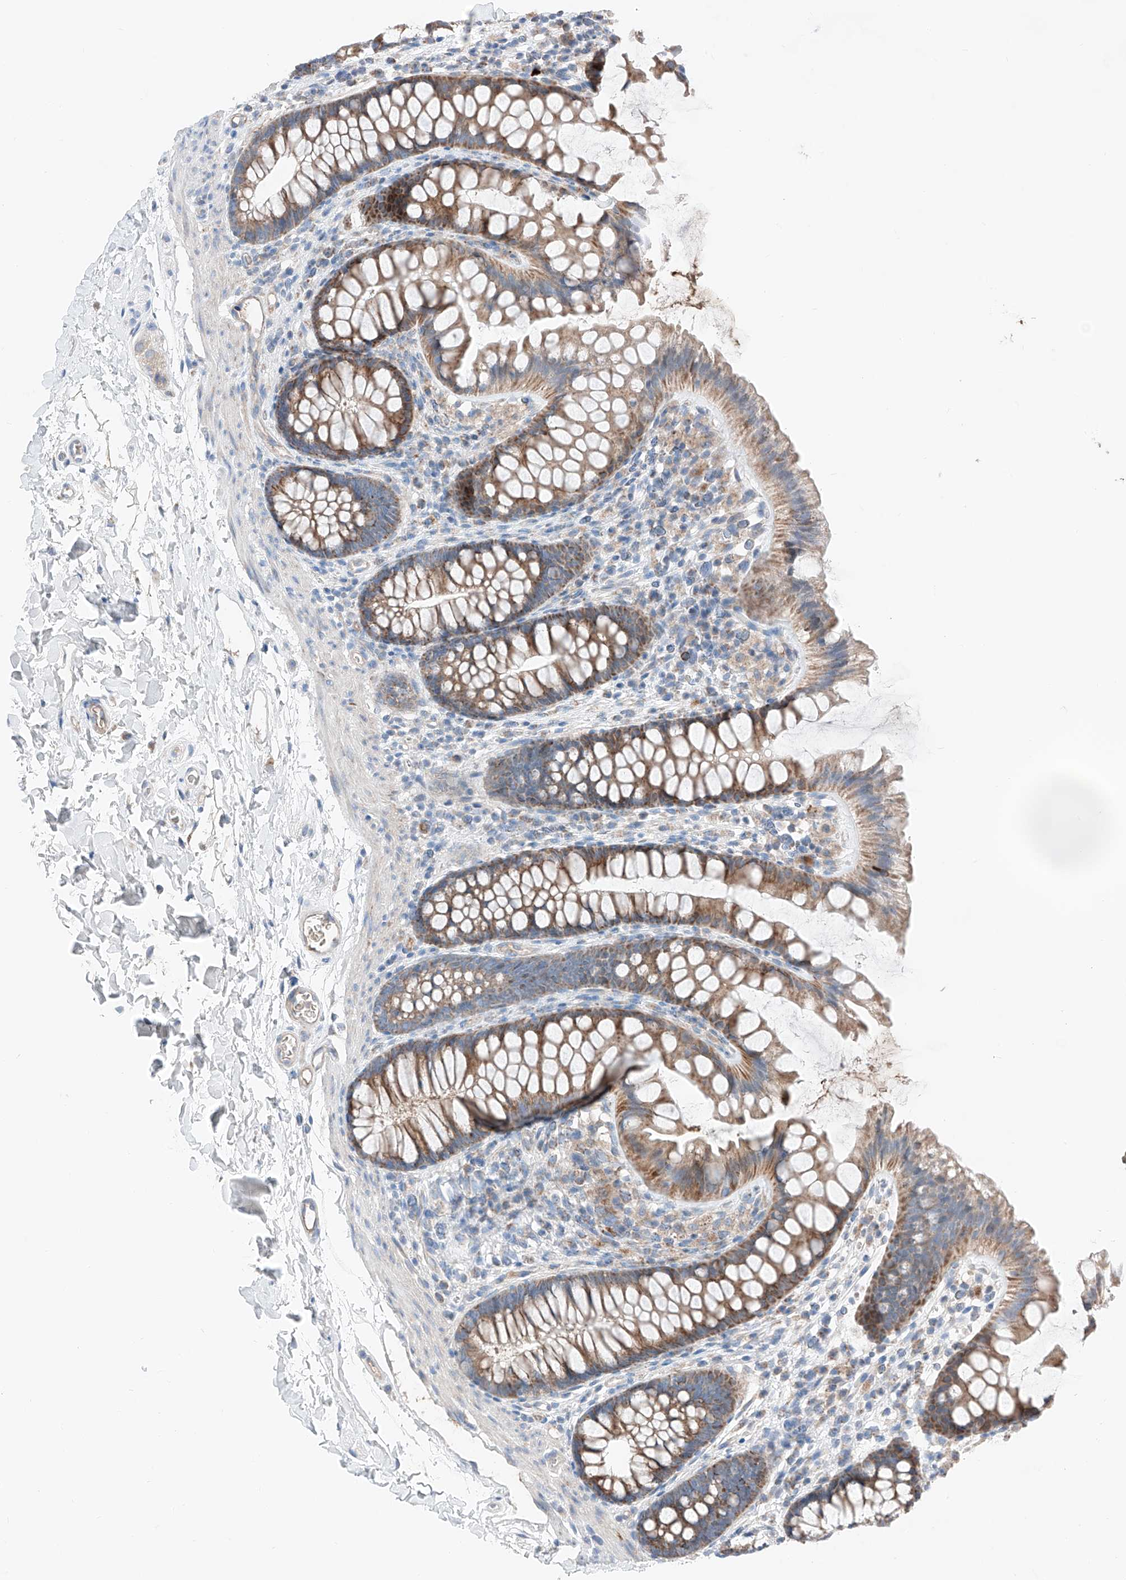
{"staining": {"intensity": "weak", "quantity": ">75%", "location": "cytoplasmic/membranous"}, "tissue": "colon", "cell_type": "Endothelial cells", "image_type": "normal", "snomed": [{"axis": "morphology", "description": "Normal tissue, NOS"}, {"axis": "topography", "description": "Colon"}], "caption": "Immunohistochemistry (DAB) staining of normal human colon reveals weak cytoplasmic/membranous protein staining in about >75% of endothelial cells.", "gene": "MRAP", "patient": {"sex": "female", "age": 62}}